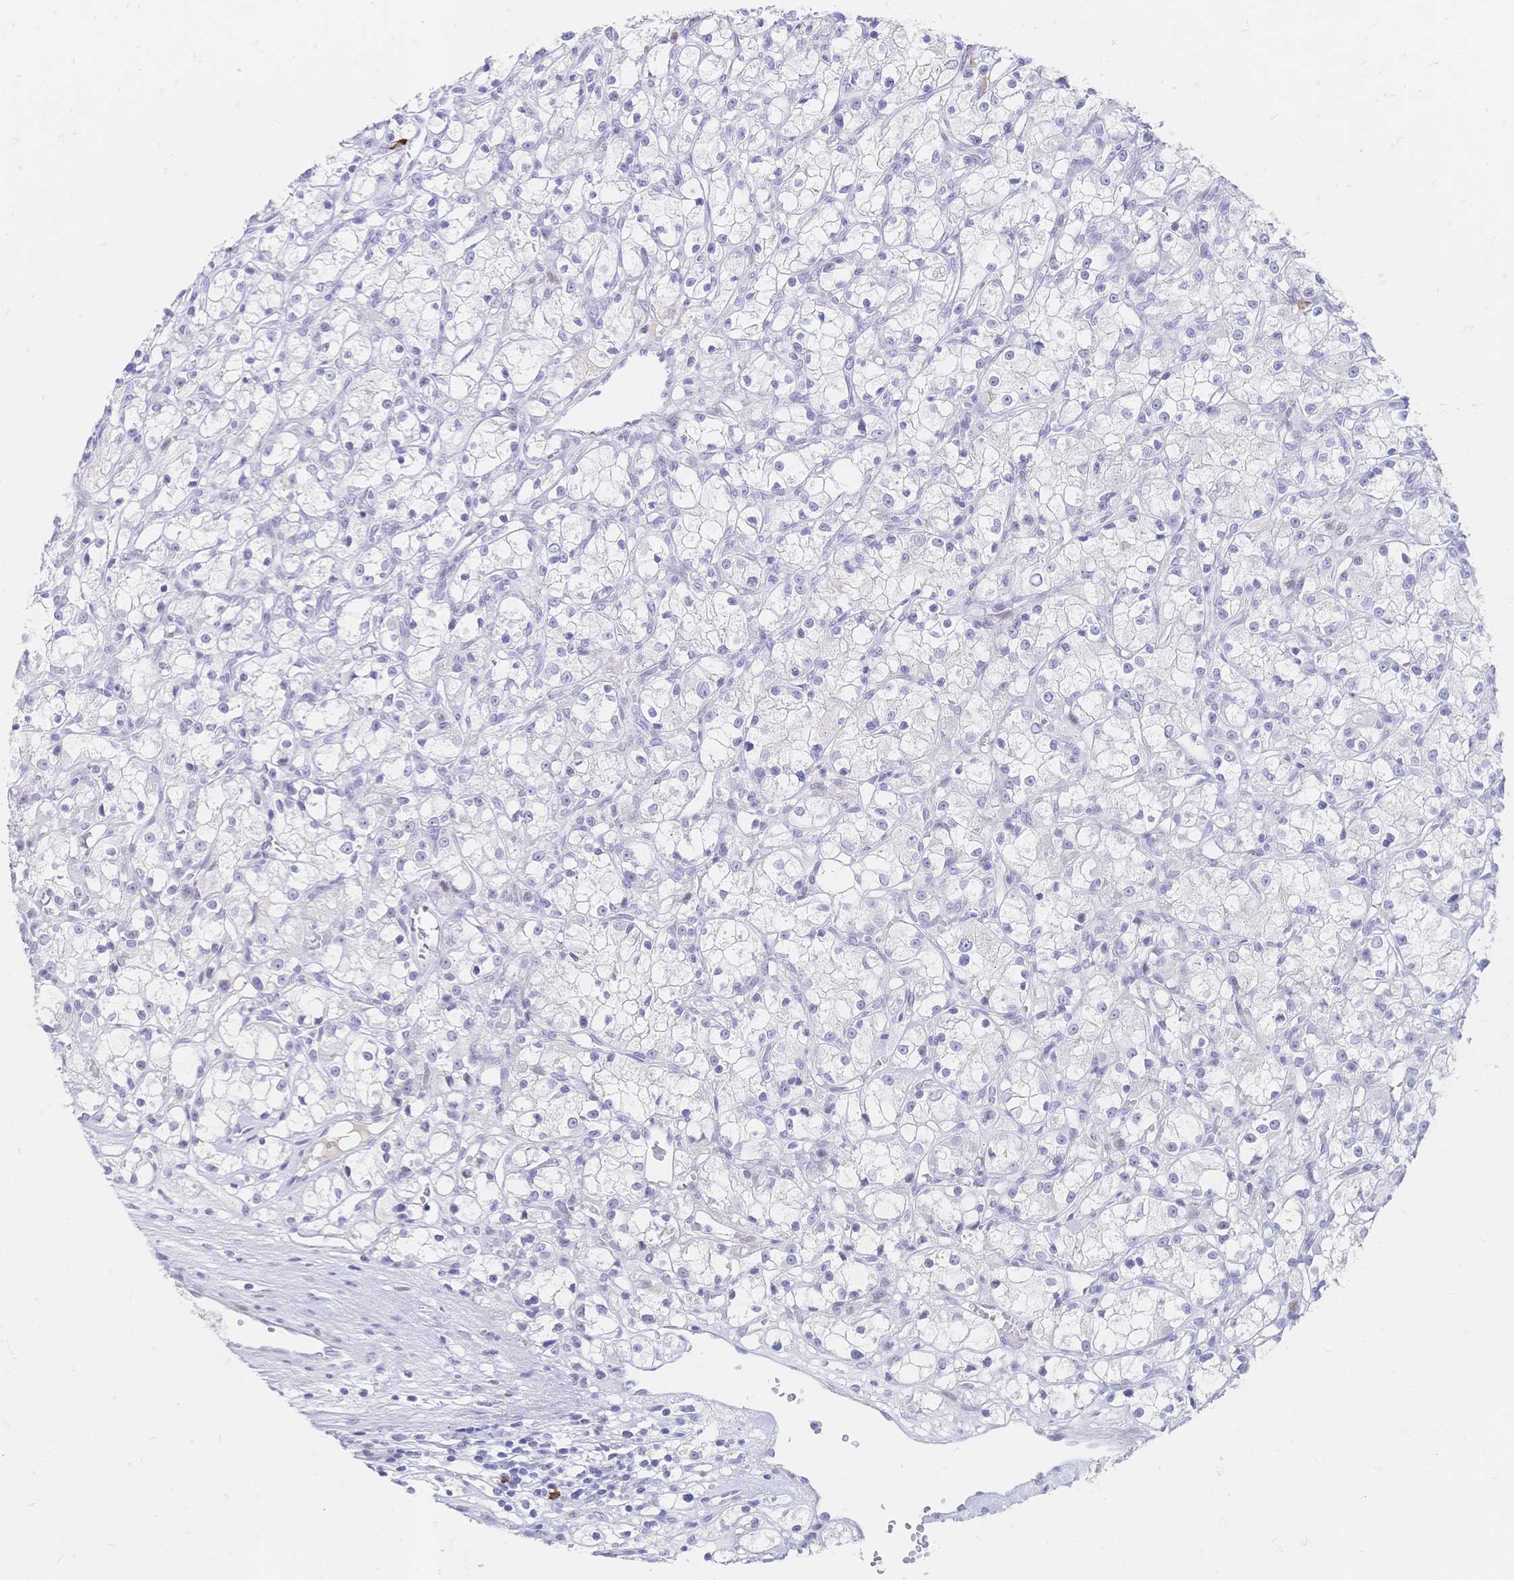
{"staining": {"intensity": "negative", "quantity": "none", "location": "none"}, "tissue": "renal cancer", "cell_type": "Tumor cells", "image_type": "cancer", "snomed": [{"axis": "morphology", "description": "Adenocarcinoma, NOS"}, {"axis": "topography", "description": "Kidney"}], "caption": "Human renal cancer (adenocarcinoma) stained for a protein using IHC displays no positivity in tumor cells.", "gene": "PSORS1C2", "patient": {"sex": "female", "age": 59}}